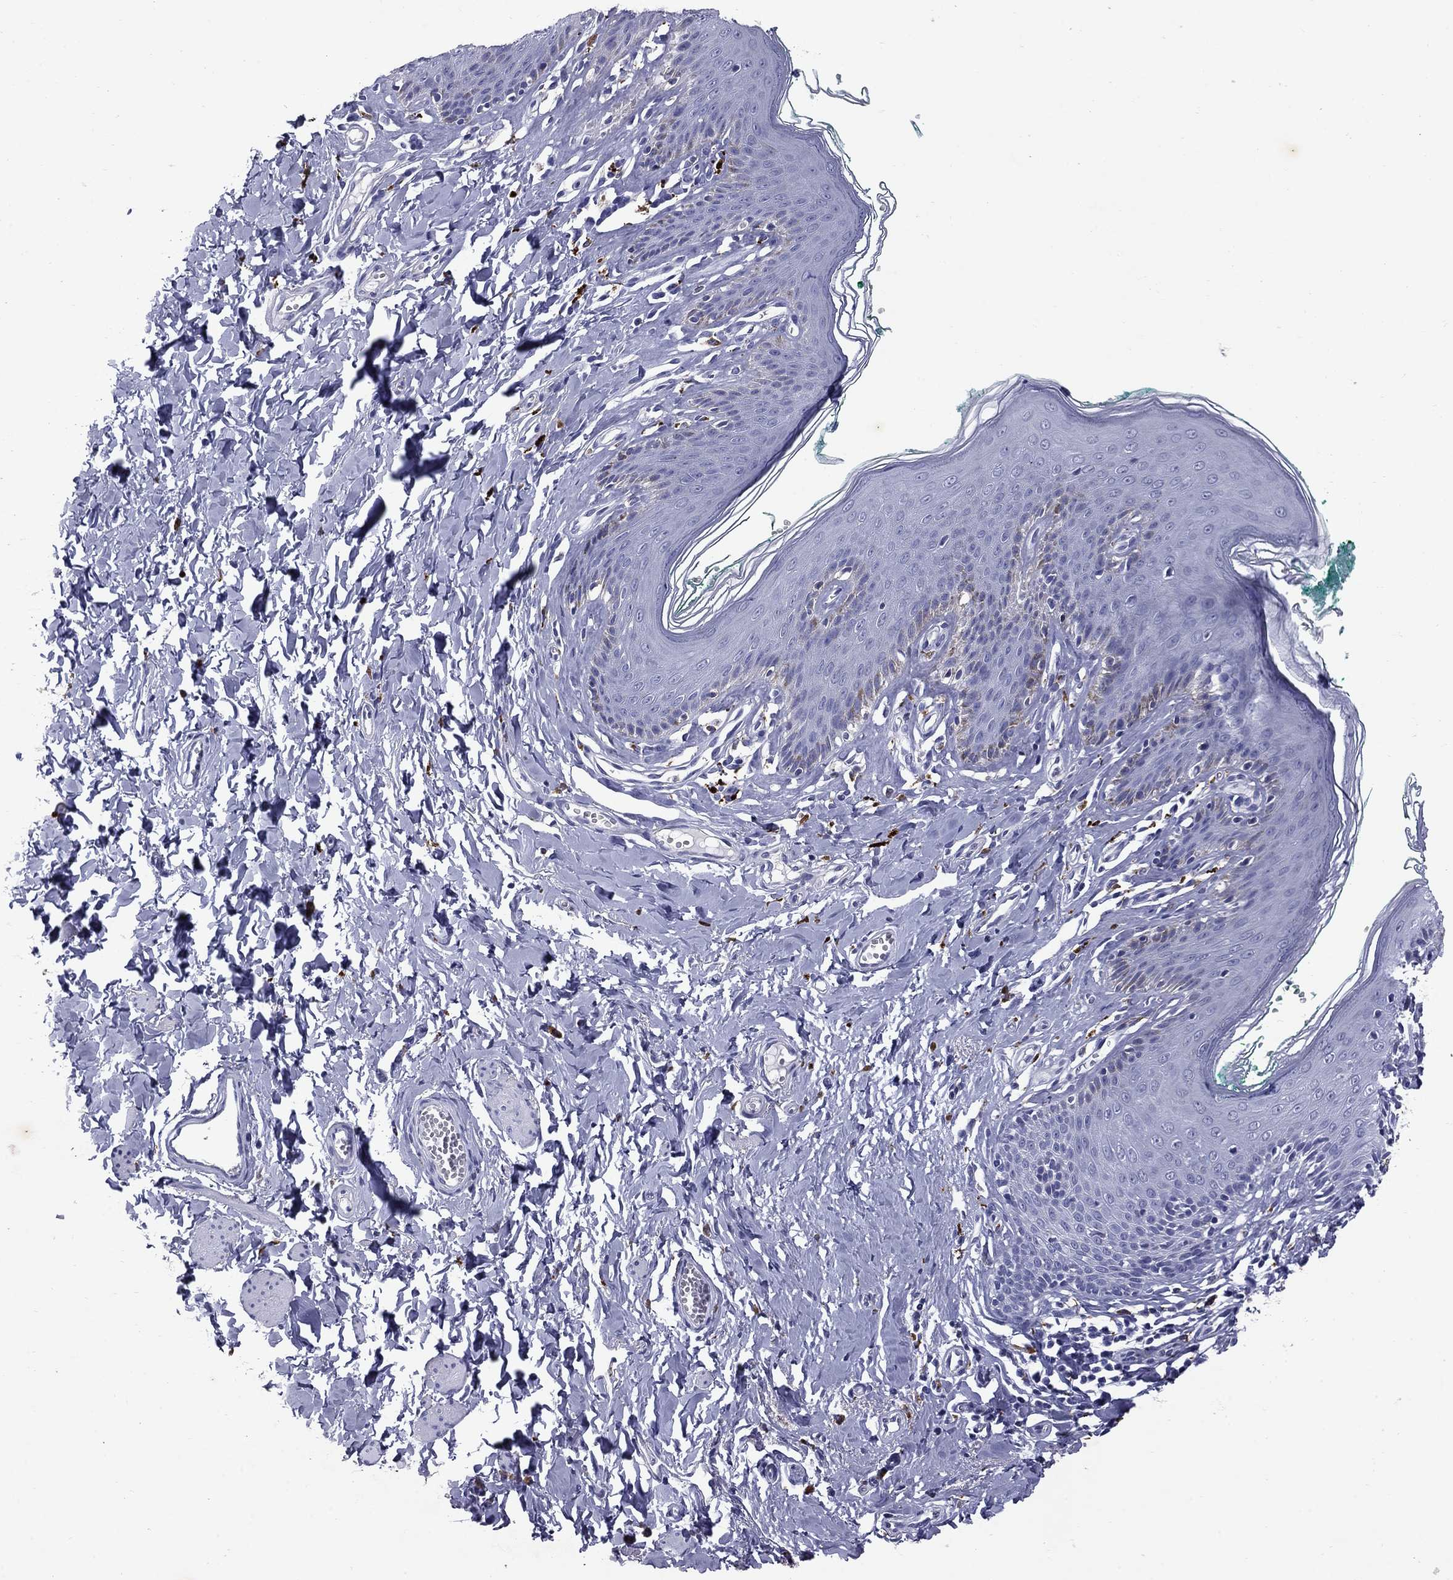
{"staining": {"intensity": "negative", "quantity": "none", "location": "none"}, "tissue": "skin", "cell_type": "Epidermal cells", "image_type": "normal", "snomed": [{"axis": "morphology", "description": "Normal tissue, NOS"}, {"axis": "topography", "description": "Vulva"}], "caption": "A high-resolution image shows immunohistochemistry (IHC) staining of unremarkable skin, which displays no significant expression in epidermal cells.", "gene": "MADCAM1", "patient": {"sex": "female", "age": 66}}